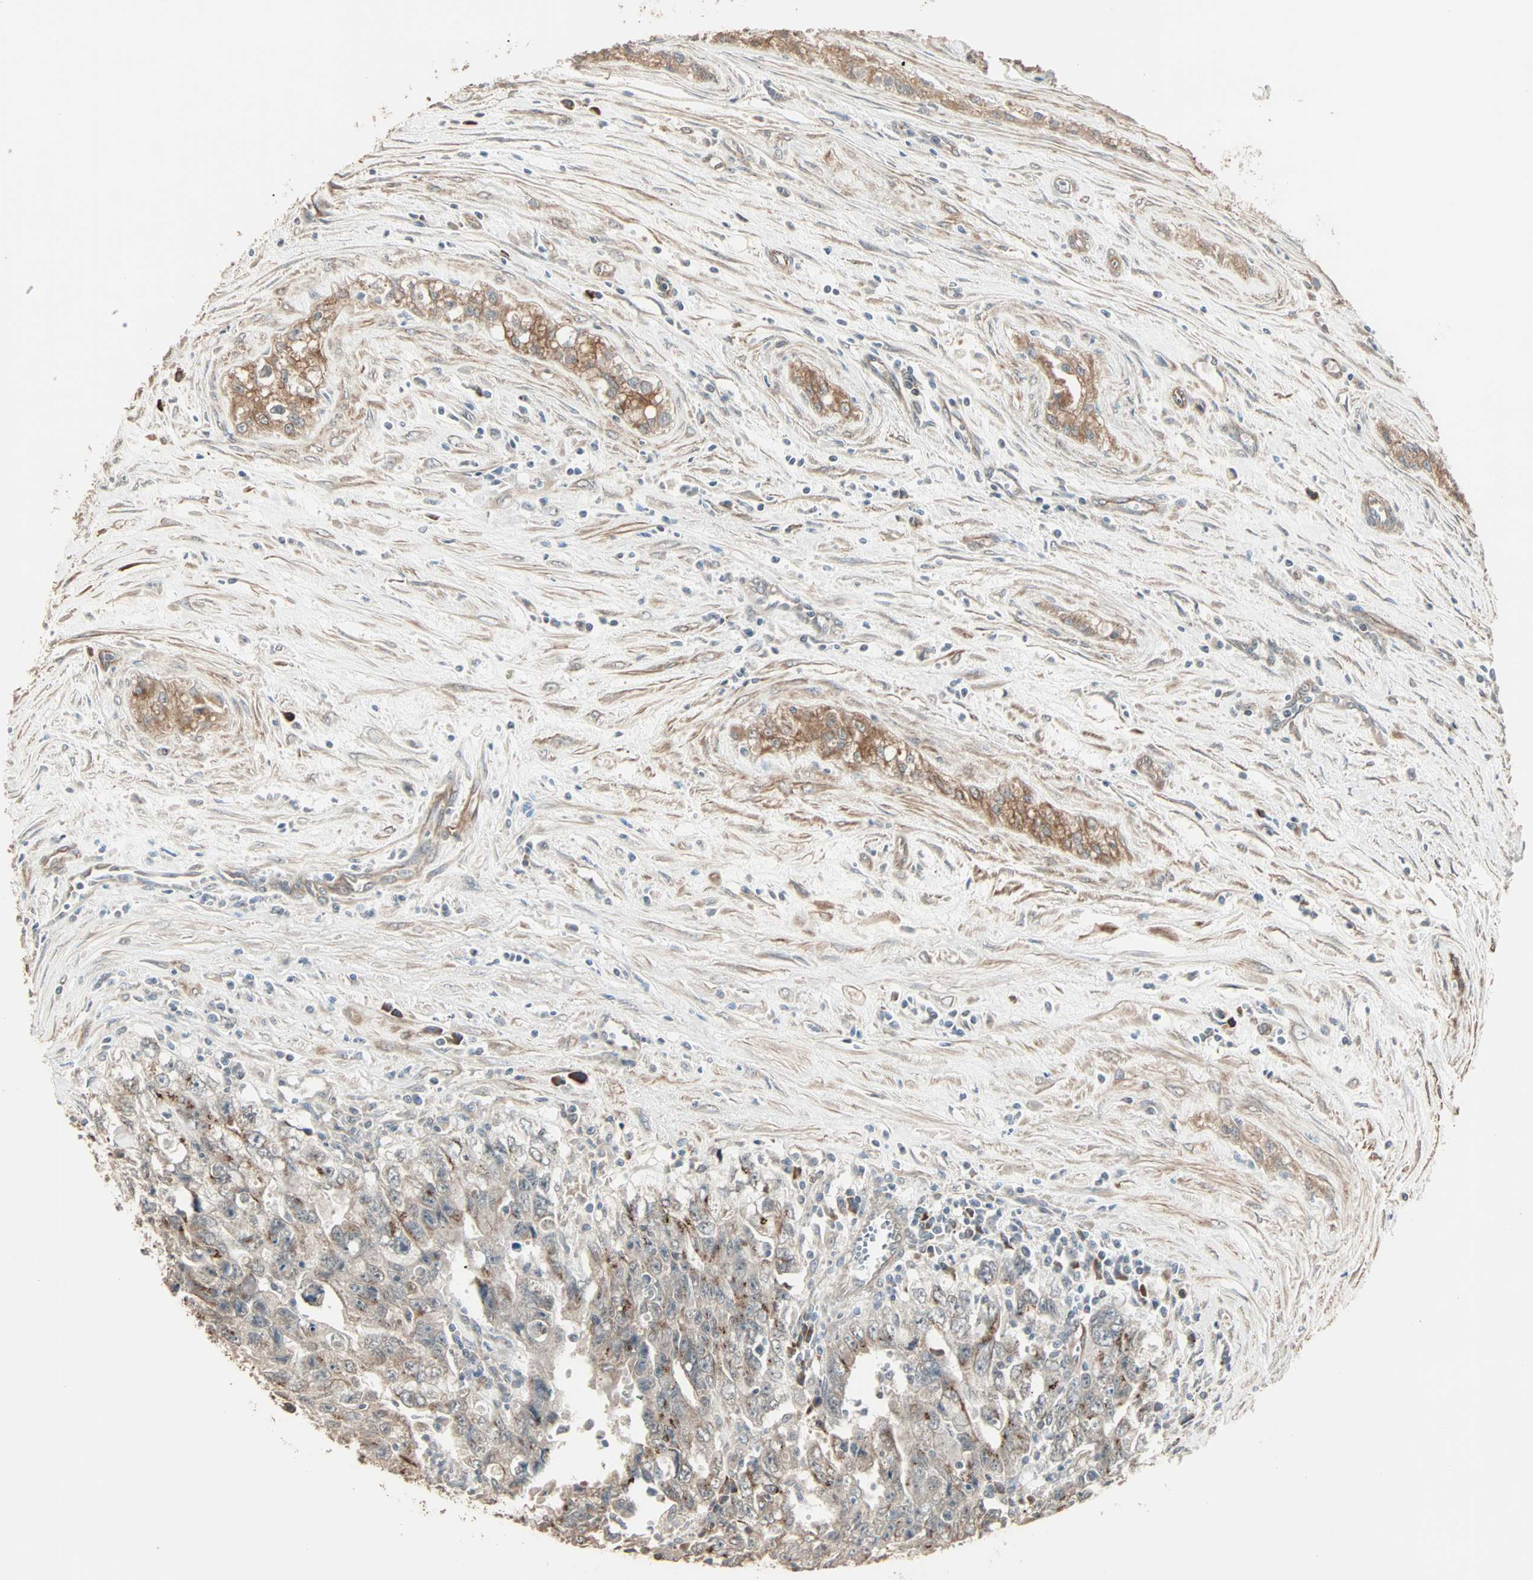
{"staining": {"intensity": "moderate", "quantity": ">75%", "location": "cytoplasmic/membranous"}, "tissue": "testis cancer", "cell_type": "Tumor cells", "image_type": "cancer", "snomed": [{"axis": "morphology", "description": "Carcinoma, Embryonal, NOS"}, {"axis": "topography", "description": "Testis"}], "caption": "Testis embryonal carcinoma stained with immunohistochemistry shows moderate cytoplasmic/membranous positivity in approximately >75% of tumor cells.", "gene": "GALNT3", "patient": {"sex": "male", "age": 28}}